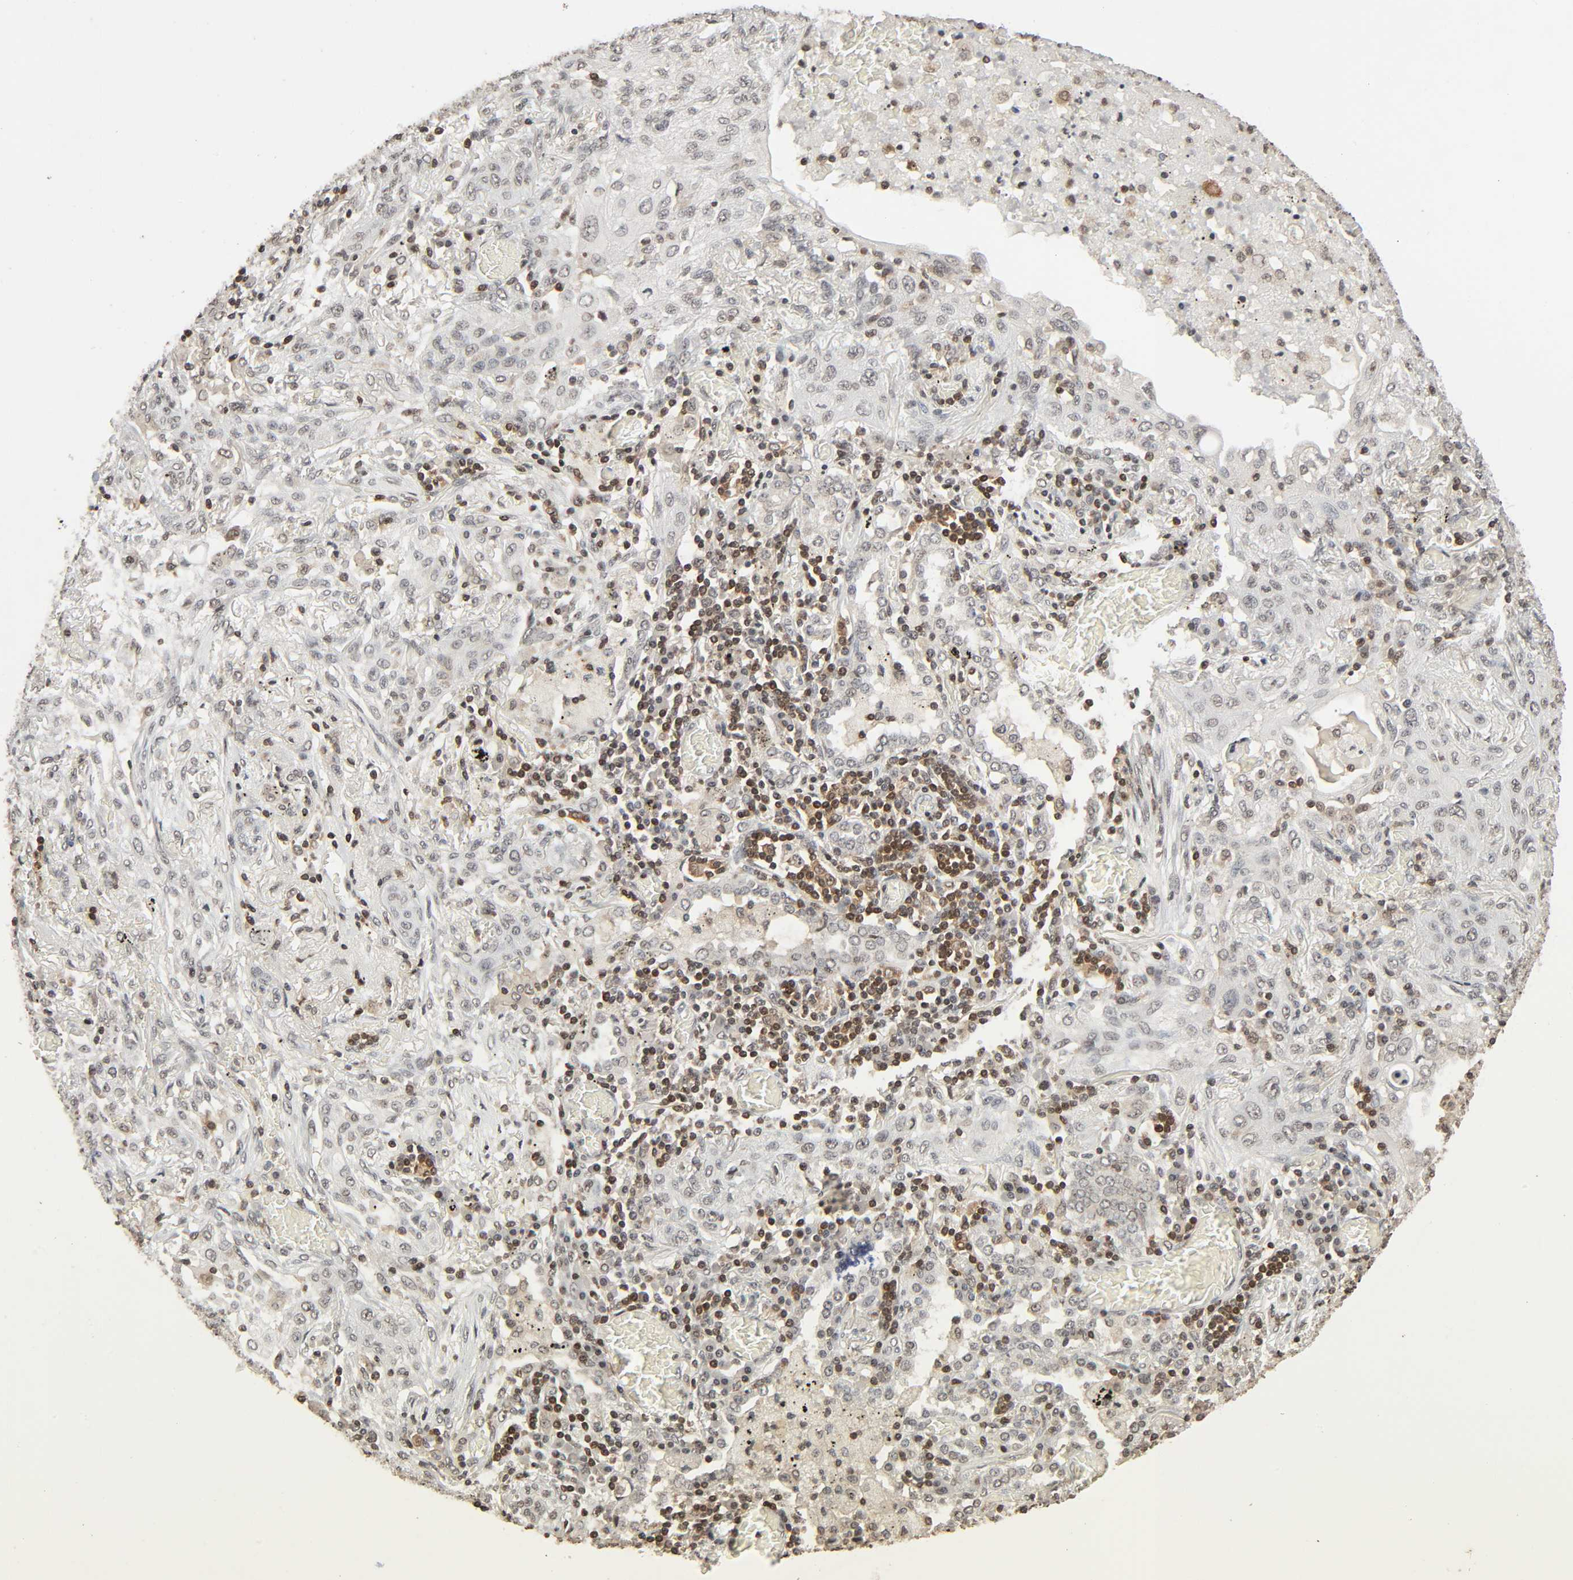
{"staining": {"intensity": "negative", "quantity": "none", "location": "none"}, "tissue": "lung cancer", "cell_type": "Tumor cells", "image_type": "cancer", "snomed": [{"axis": "morphology", "description": "Squamous cell carcinoma, NOS"}, {"axis": "topography", "description": "Lung"}], "caption": "Protein analysis of lung squamous cell carcinoma shows no significant staining in tumor cells.", "gene": "STK4", "patient": {"sex": "female", "age": 47}}